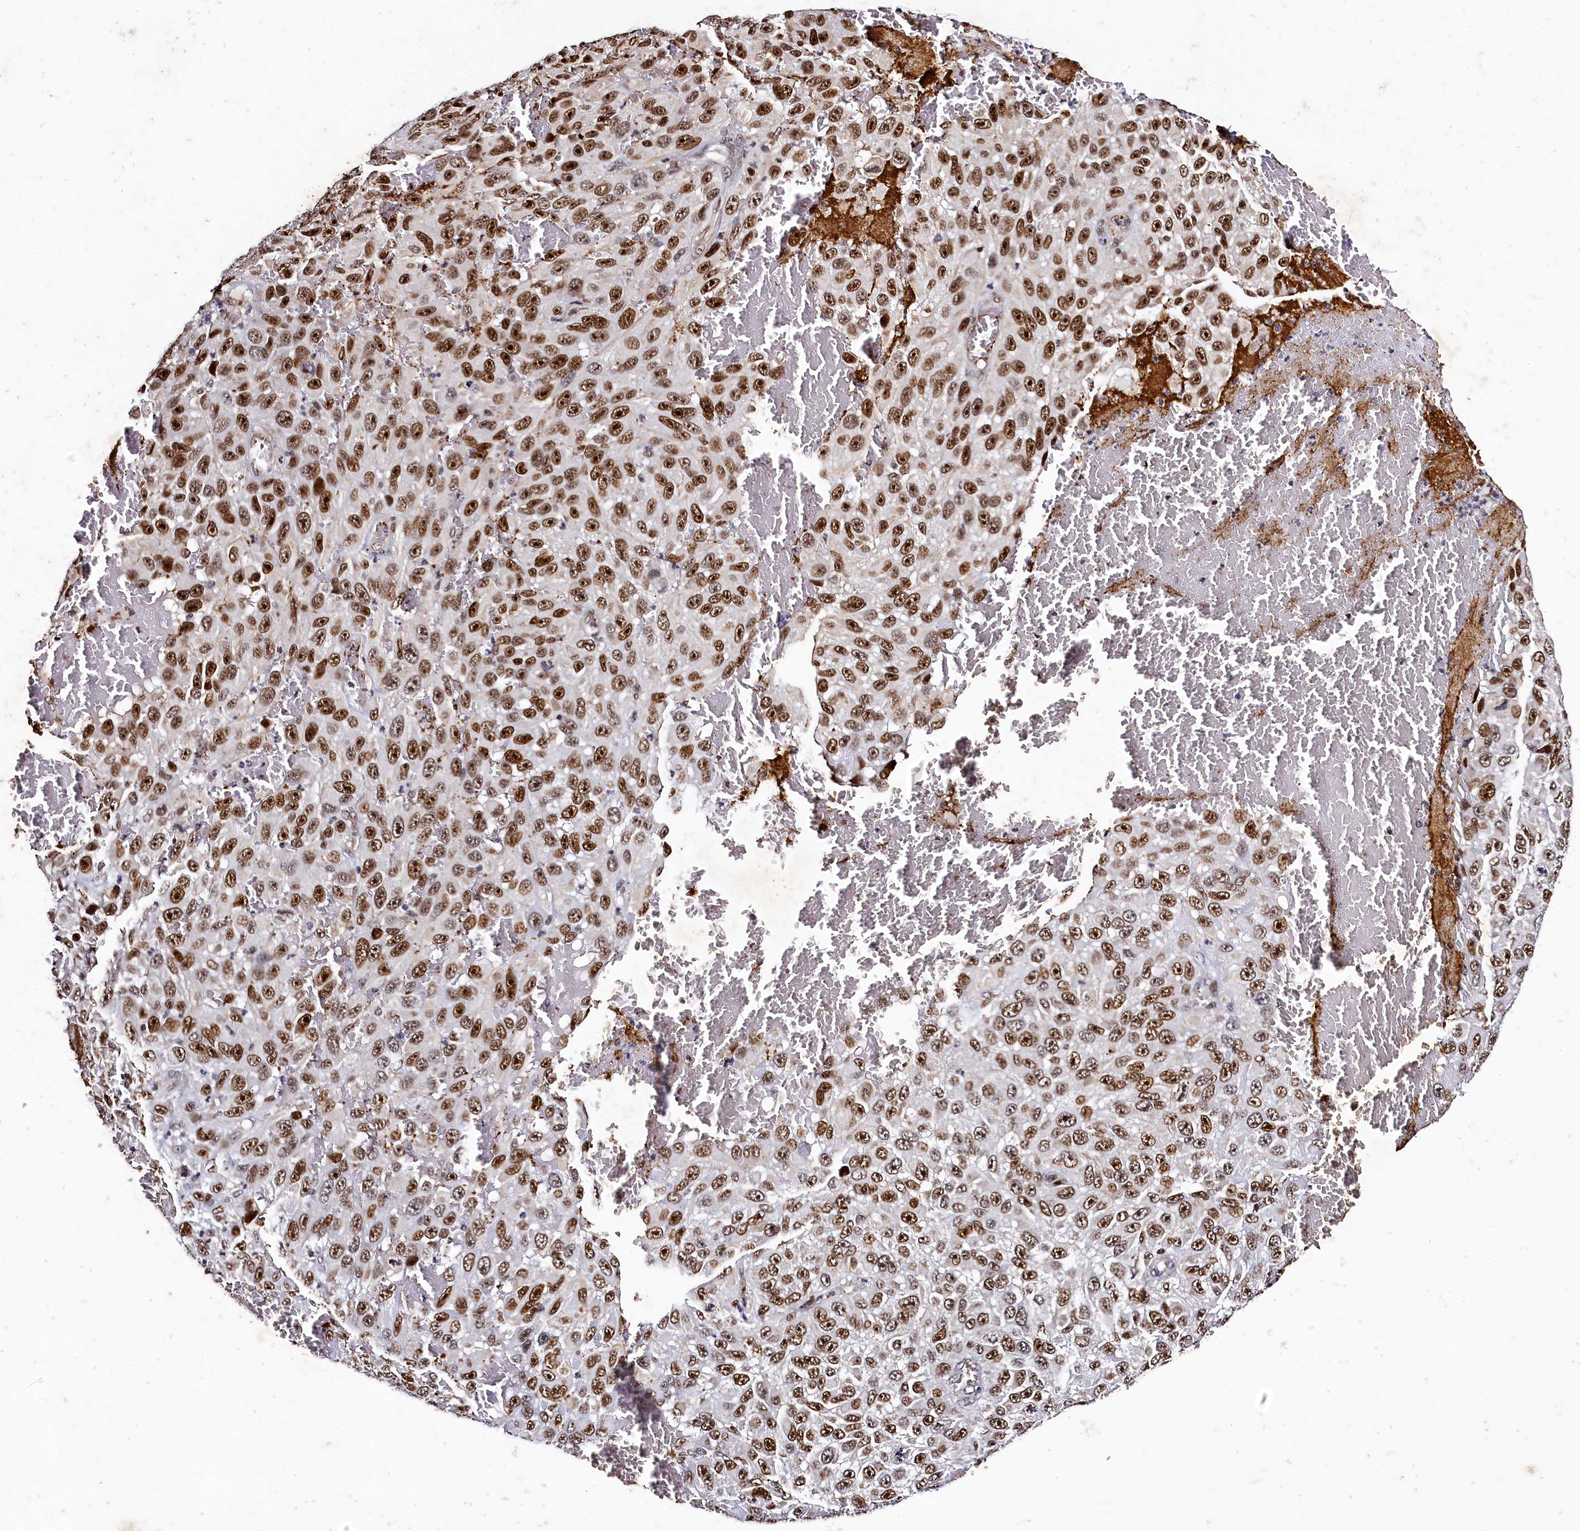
{"staining": {"intensity": "strong", "quantity": ">75%", "location": "nuclear"}, "tissue": "melanoma", "cell_type": "Tumor cells", "image_type": "cancer", "snomed": [{"axis": "morphology", "description": "Normal tissue, NOS"}, {"axis": "morphology", "description": "Malignant melanoma, NOS"}, {"axis": "topography", "description": "Skin"}], "caption": "Melanoma tissue exhibits strong nuclear positivity in approximately >75% of tumor cells, visualized by immunohistochemistry.", "gene": "SAMD10", "patient": {"sex": "female", "age": 96}}